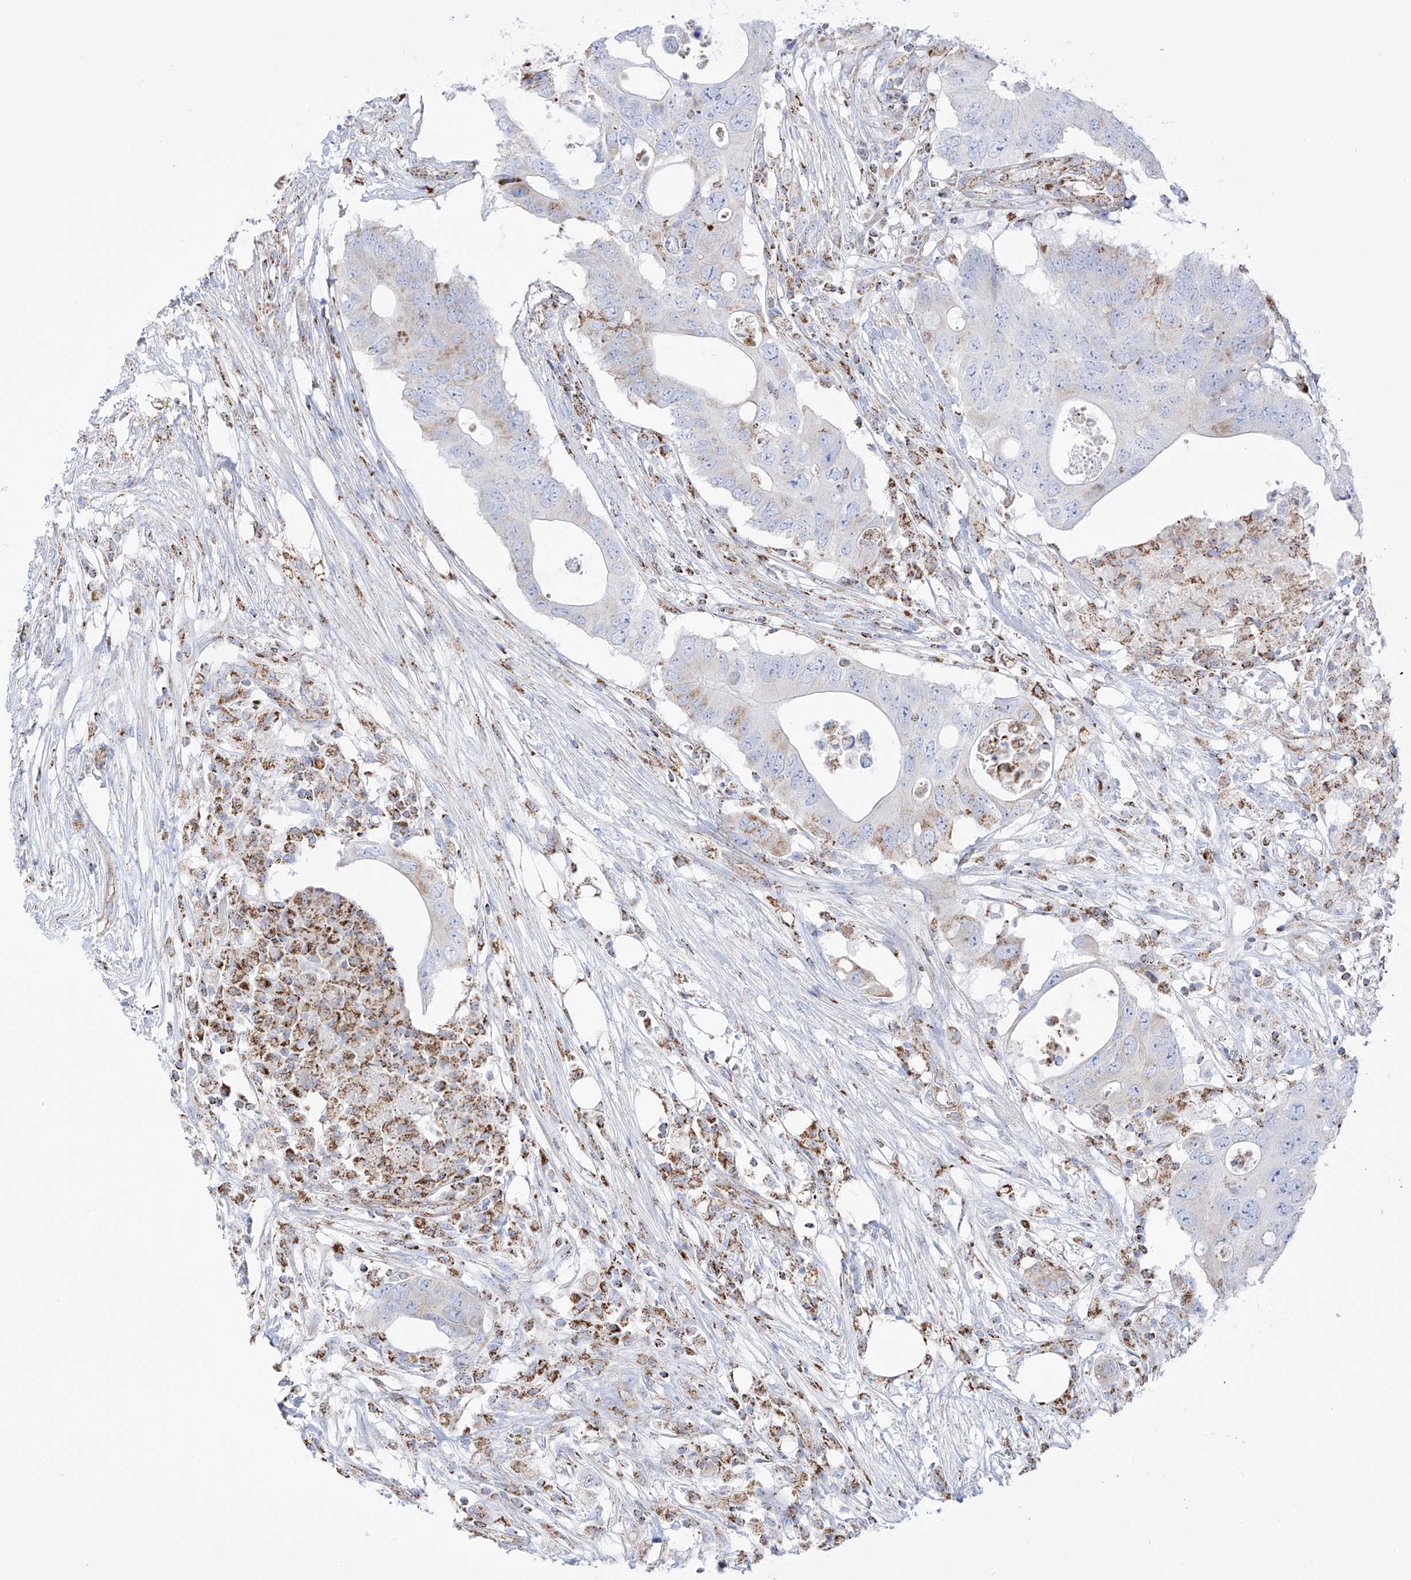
{"staining": {"intensity": "strong", "quantity": "<25%", "location": "cytoplasmic/membranous"}, "tissue": "colorectal cancer", "cell_type": "Tumor cells", "image_type": "cancer", "snomed": [{"axis": "morphology", "description": "Adenocarcinoma, NOS"}, {"axis": "topography", "description": "Colon"}], "caption": "An image of human adenocarcinoma (colorectal) stained for a protein shows strong cytoplasmic/membranous brown staining in tumor cells.", "gene": "XKR3", "patient": {"sex": "male", "age": 71}}